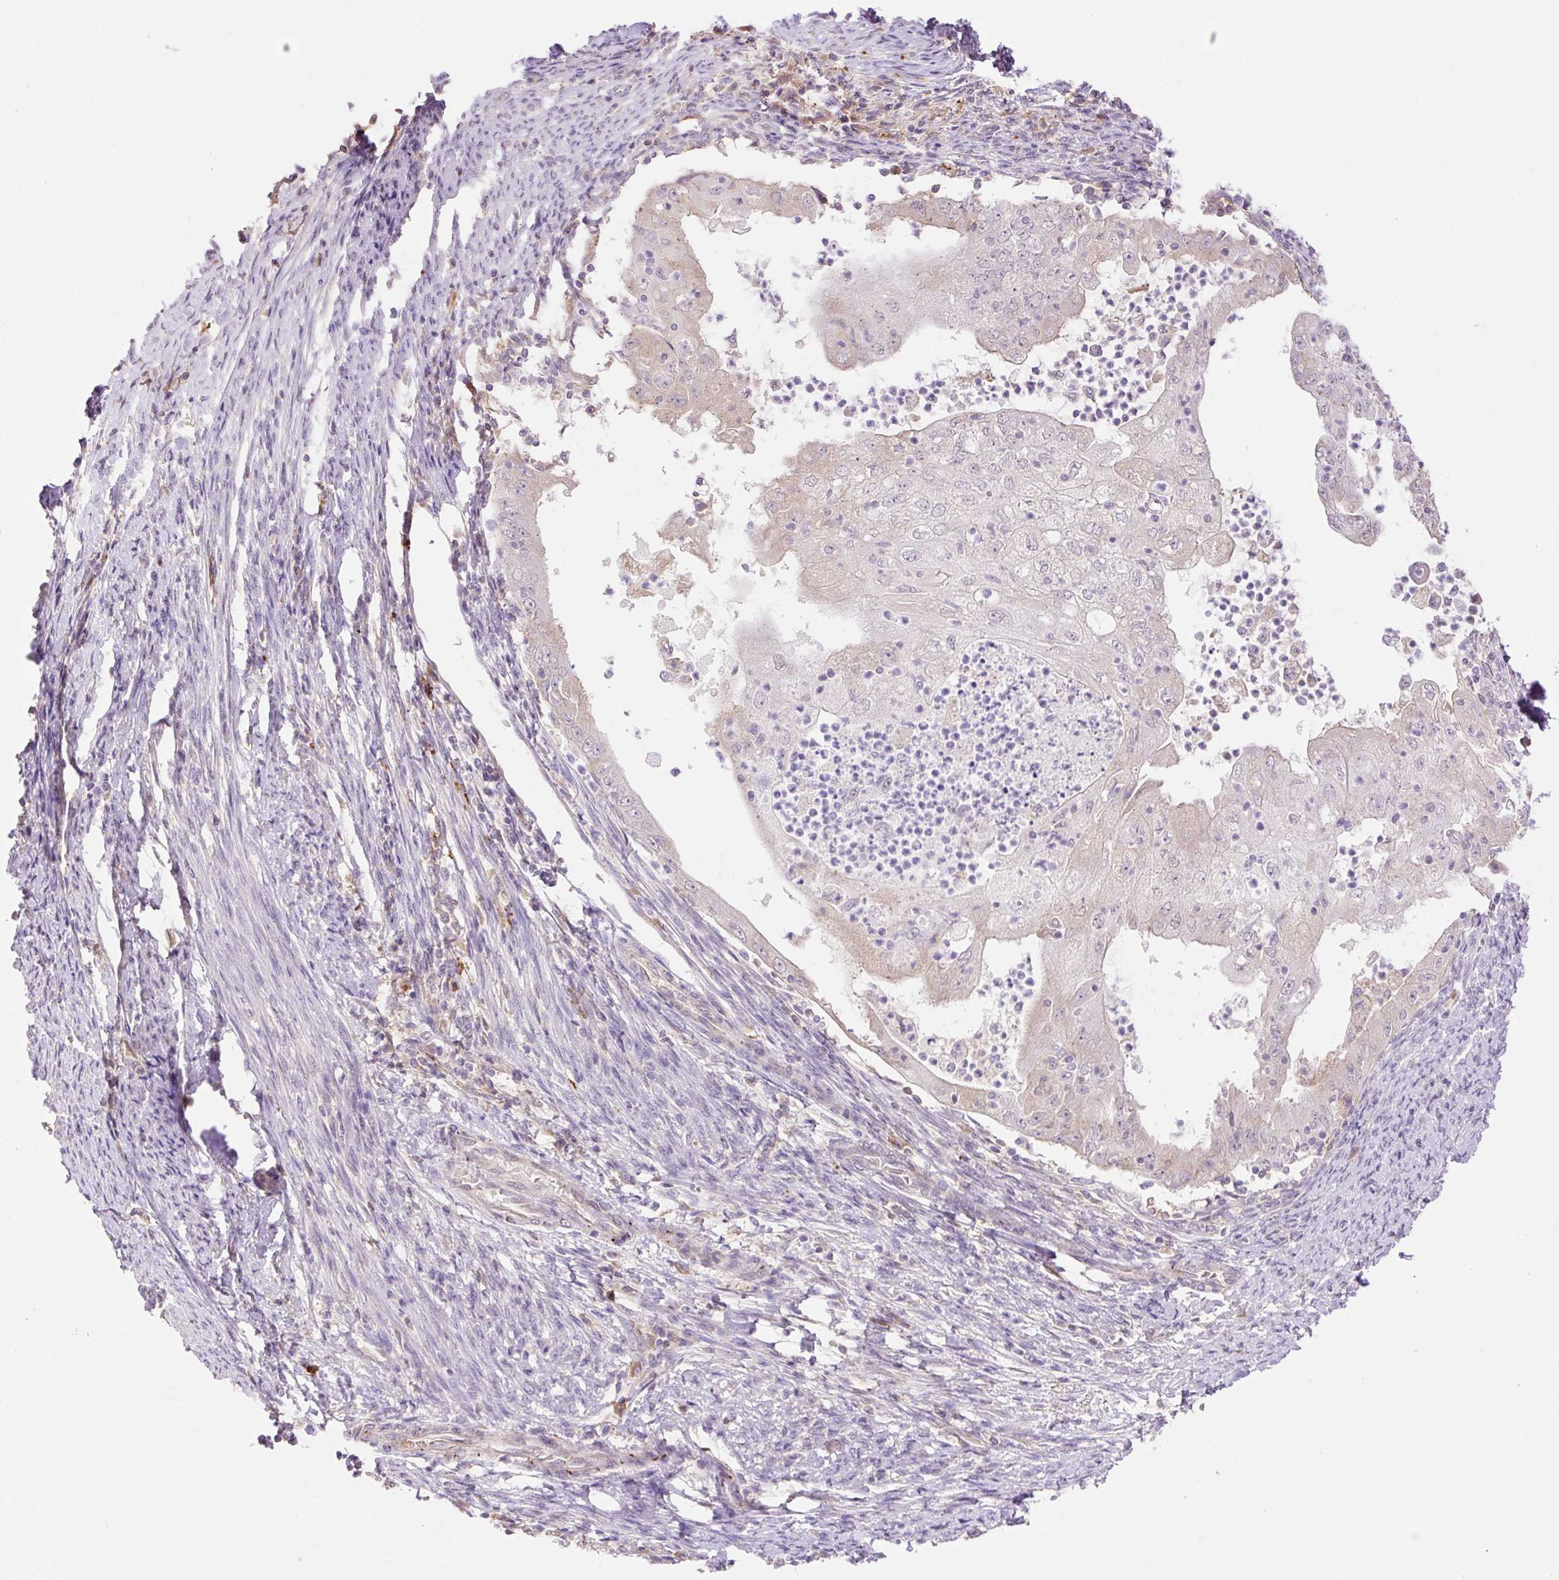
{"staining": {"intensity": "negative", "quantity": "none", "location": "none"}, "tissue": "endometrial cancer", "cell_type": "Tumor cells", "image_type": "cancer", "snomed": [{"axis": "morphology", "description": "Adenocarcinoma, NOS"}, {"axis": "topography", "description": "Endometrium"}], "caption": "Tumor cells show no significant protein staining in endometrial cancer.", "gene": "HABP4", "patient": {"sex": "female", "age": 70}}